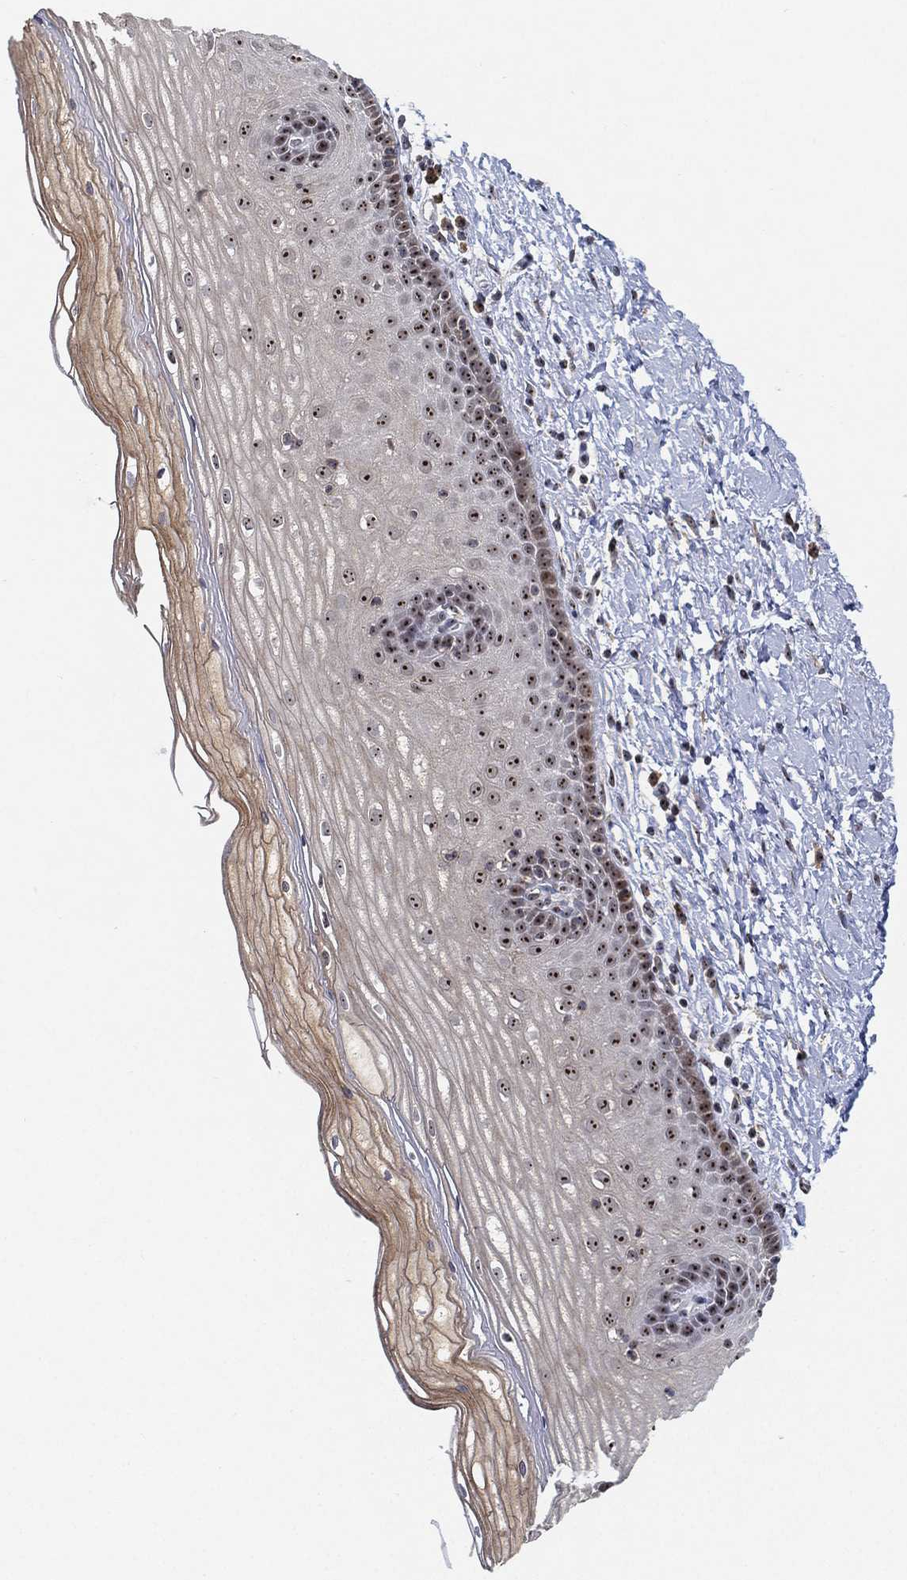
{"staining": {"intensity": "strong", "quantity": ">75%", "location": "nuclear"}, "tissue": "cervix", "cell_type": "Squamous epithelial cells", "image_type": "normal", "snomed": [{"axis": "morphology", "description": "Normal tissue, NOS"}, {"axis": "topography", "description": "Cervix"}], "caption": "Immunohistochemical staining of unremarkable human cervix demonstrates high levels of strong nuclear positivity in approximately >75% of squamous epithelial cells. (DAB IHC, brown staining for protein, blue staining for nuclei).", "gene": "PPP1R16B", "patient": {"sex": "female", "age": 37}}